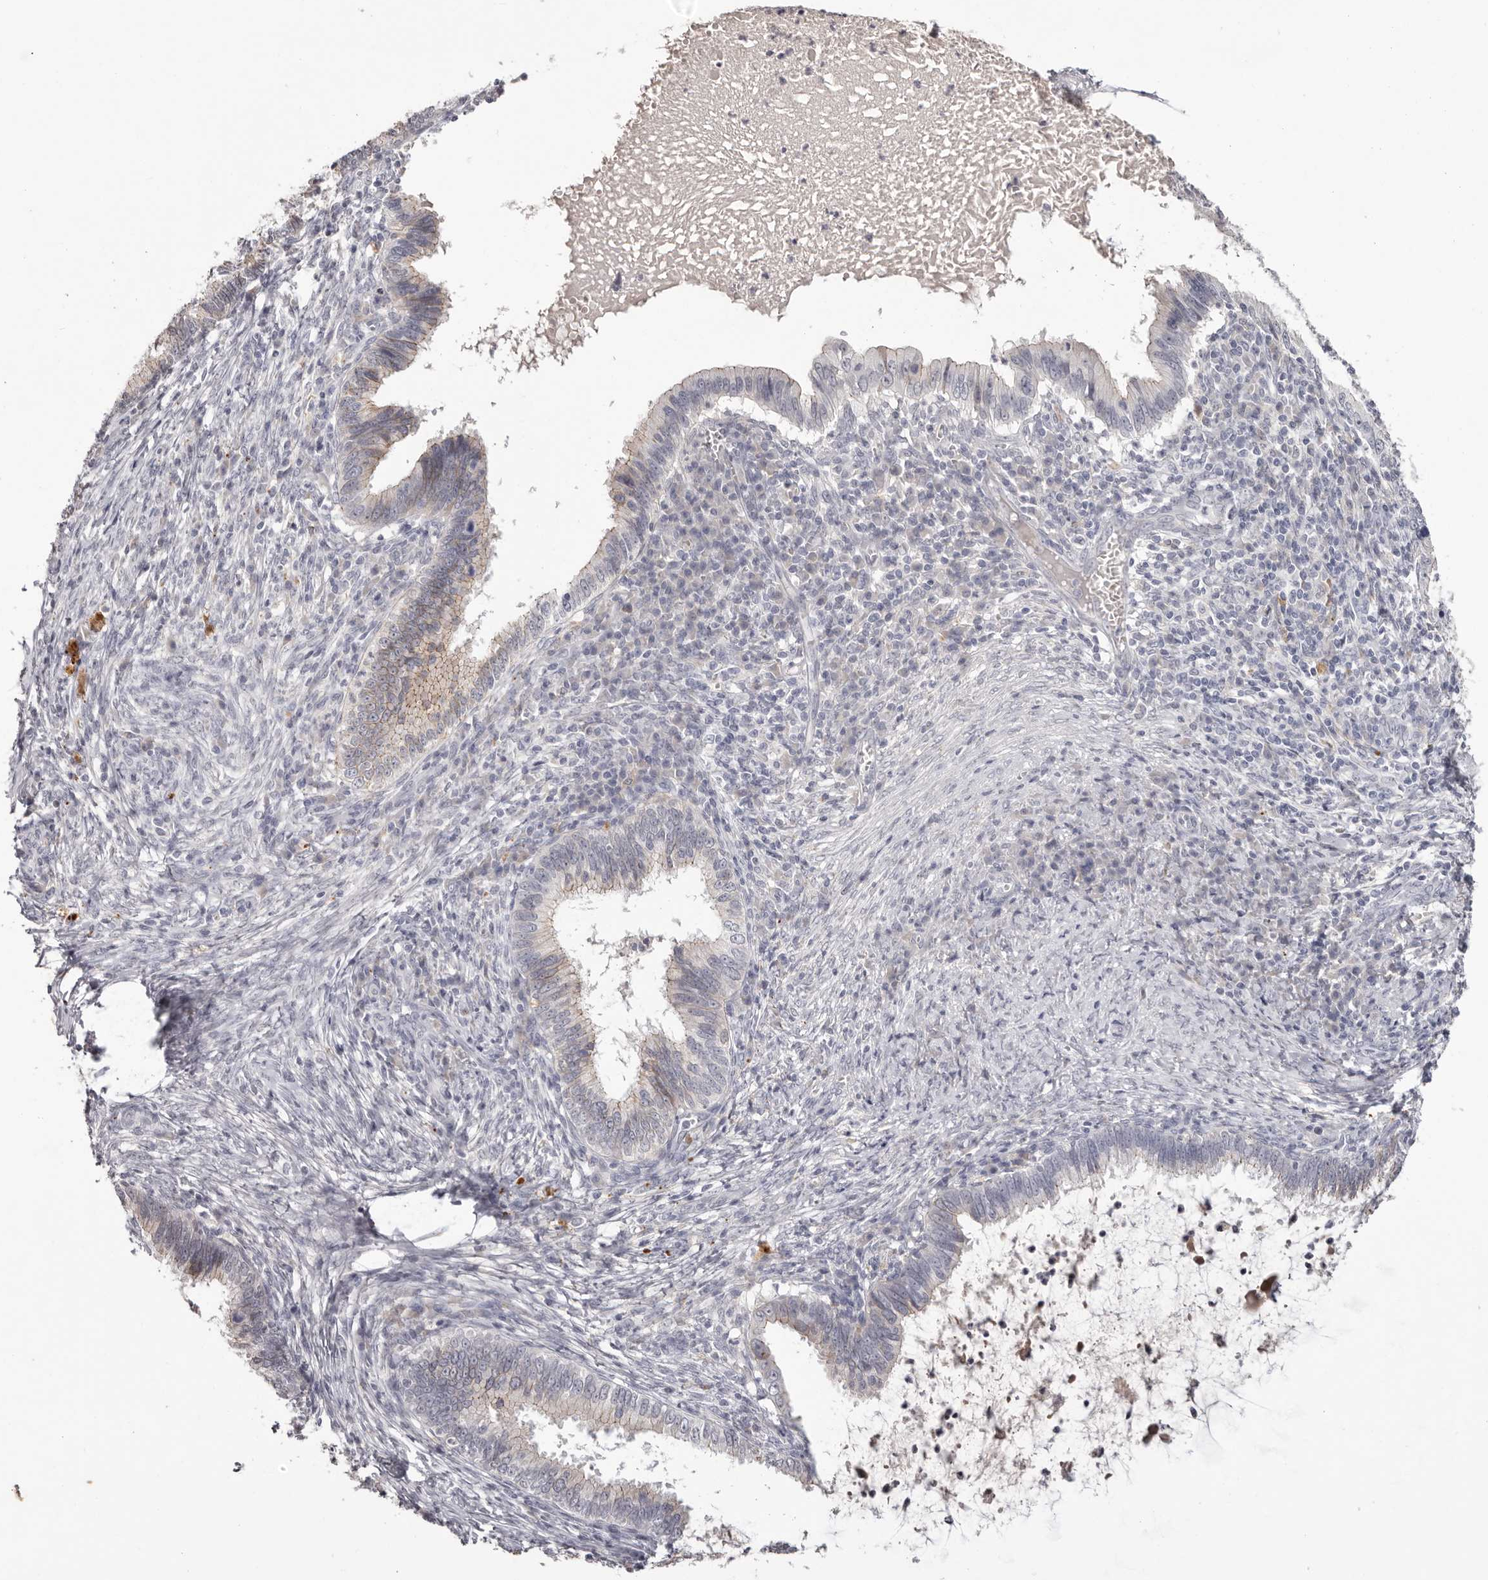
{"staining": {"intensity": "negative", "quantity": "none", "location": "none"}, "tissue": "cervical cancer", "cell_type": "Tumor cells", "image_type": "cancer", "snomed": [{"axis": "morphology", "description": "Adenocarcinoma, NOS"}, {"axis": "topography", "description": "Cervix"}], "caption": "This is an immunohistochemistry photomicrograph of human cervical cancer (adenocarcinoma). There is no staining in tumor cells.", "gene": "PCDHB6", "patient": {"sex": "female", "age": 36}}